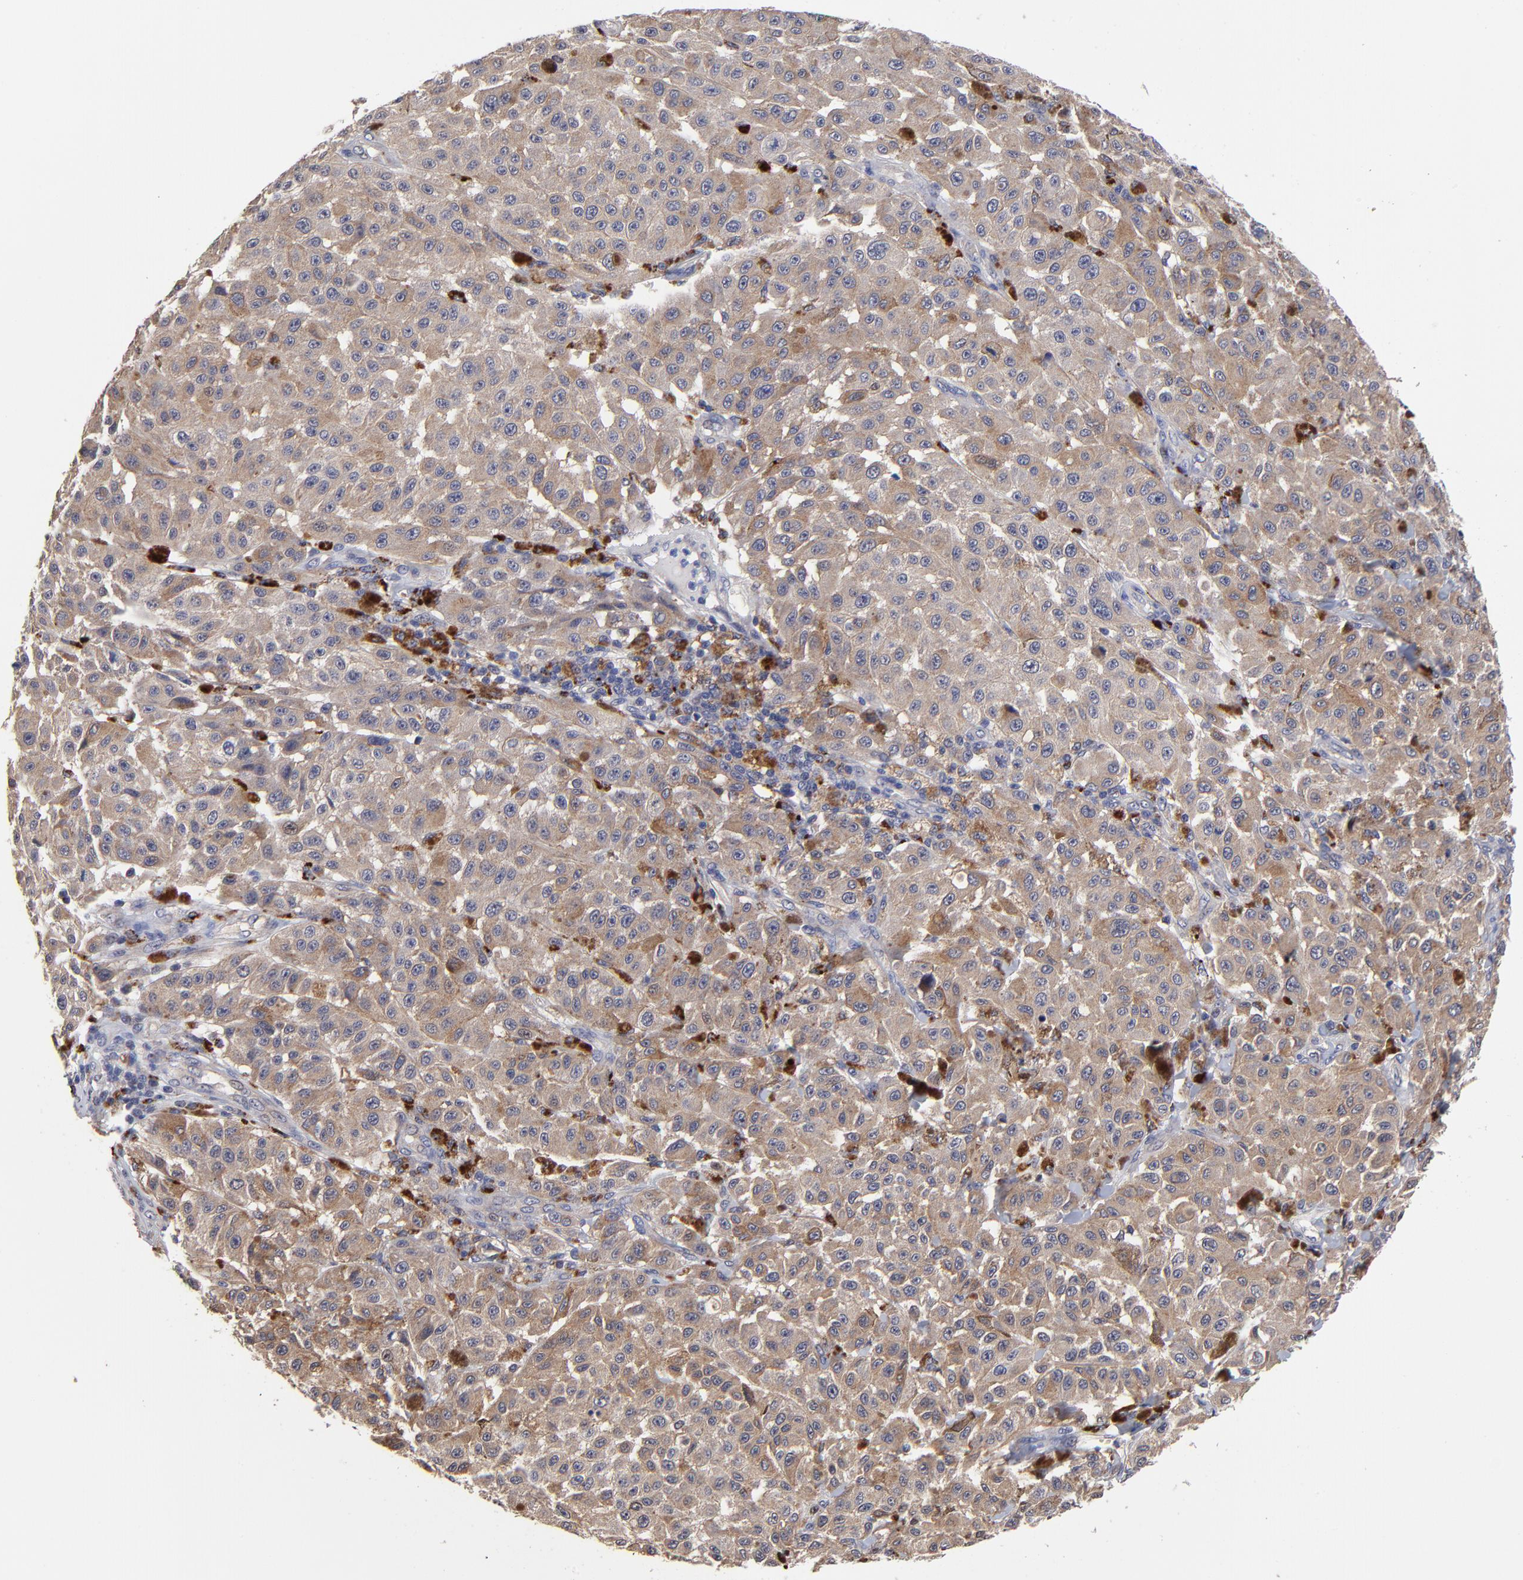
{"staining": {"intensity": "strong", "quantity": ">75%", "location": "cytoplasmic/membranous"}, "tissue": "melanoma", "cell_type": "Tumor cells", "image_type": "cancer", "snomed": [{"axis": "morphology", "description": "Malignant melanoma, NOS"}, {"axis": "topography", "description": "Skin"}], "caption": "IHC micrograph of neoplastic tissue: human malignant melanoma stained using immunohistochemistry (IHC) demonstrates high levels of strong protein expression localized specifically in the cytoplasmic/membranous of tumor cells, appearing as a cytoplasmic/membranous brown color.", "gene": "PDE4B", "patient": {"sex": "female", "age": 64}}